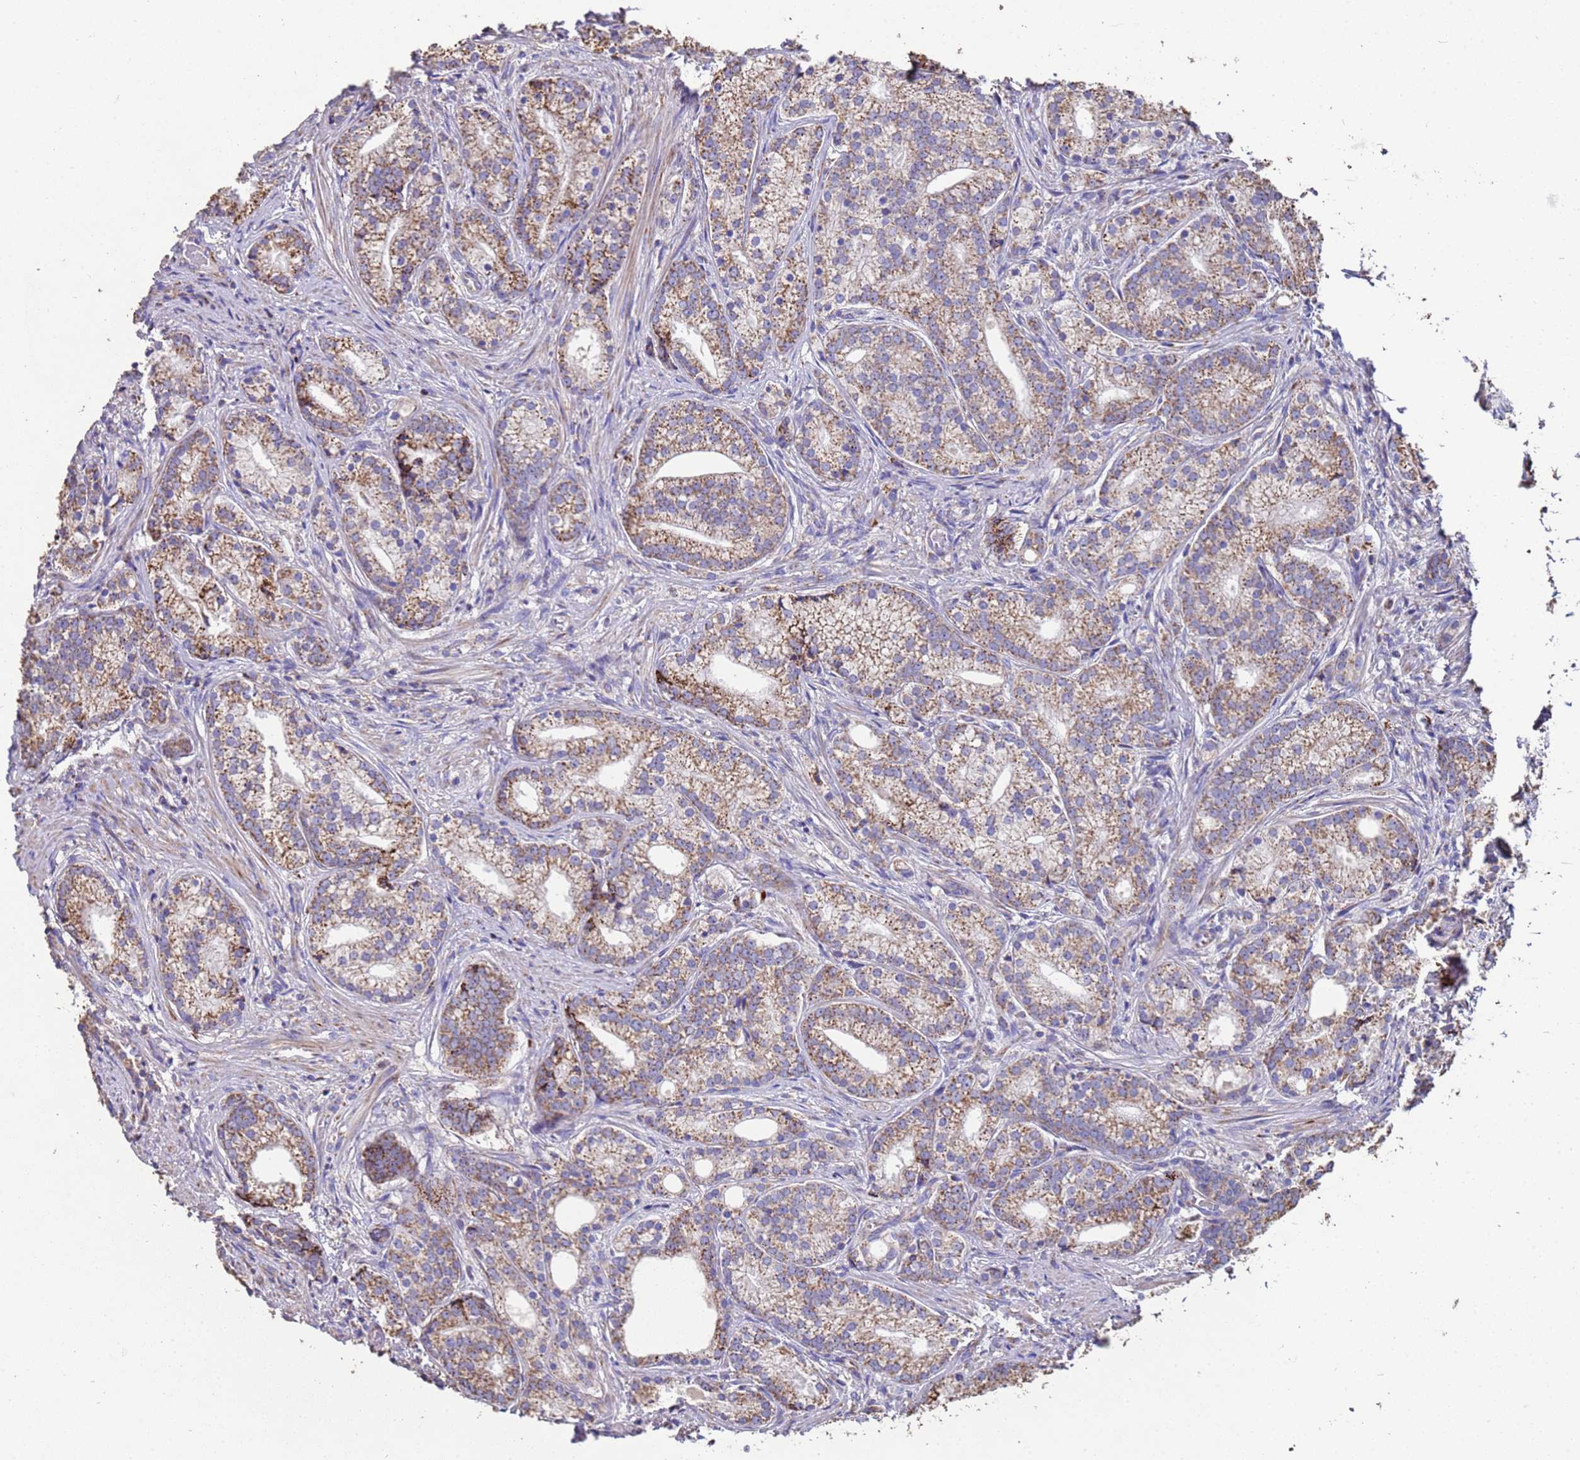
{"staining": {"intensity": "moderate", "quantity": ">75%", "location": "cytoplasmic/membranous"}, "tissue": "prostate cancer", "cell_type": "Tumor cells", "image_type": "cancer", "snomed": [{"axis": "morphology", "description": "Adenocarcinoma, Low grade"}, {"axis": "topography", "description": "Prostate"}], "caption": "About >75% of tumor cells in human prostate cancer display moderate cytoplasmic/membranous protein expression as visualized by brown immunohistochemical staining.", "gene": "ZNFX1", "patient": {"sex": "male", "age": 71}}